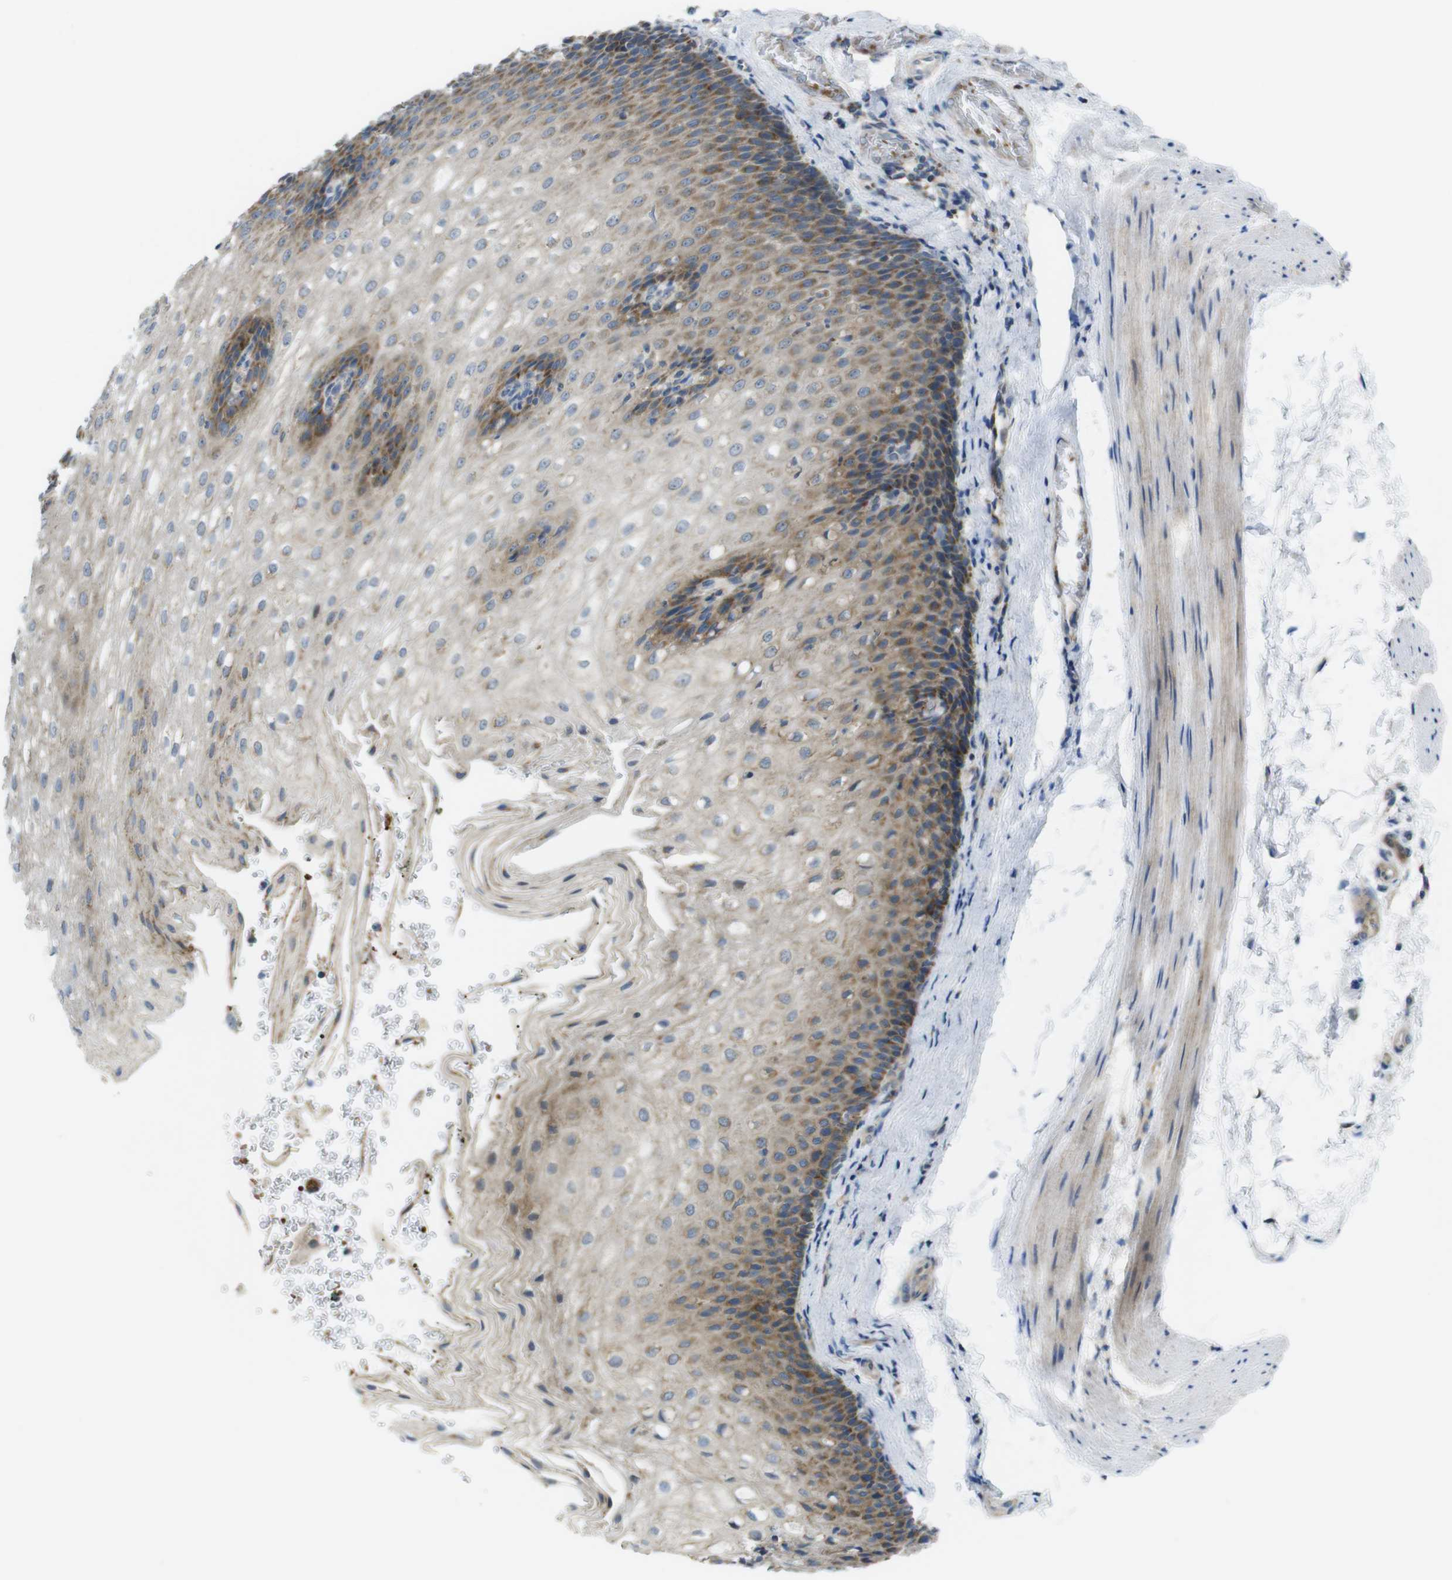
{"staining": {"intensity": "moderate", "quantity": "<25%", "location": "cytoplasmic/membranous"}, "tissue": "esophagus", "cell_type": "Squamous epithelial cells", "image_type": "normal", "snomed": [{"axis": "morphology", "description": "Normal tissue, NOS"}, {"axis": "topography", "description": "Esophagus"}], "caption": "Squamous epithelial cells demonstrate moderate cytoplasmic/membranous staining in about <25% of cells in benign esophagus.", "gene": "MARCHF1", "patient": {"sex": "male", "age": 48}}